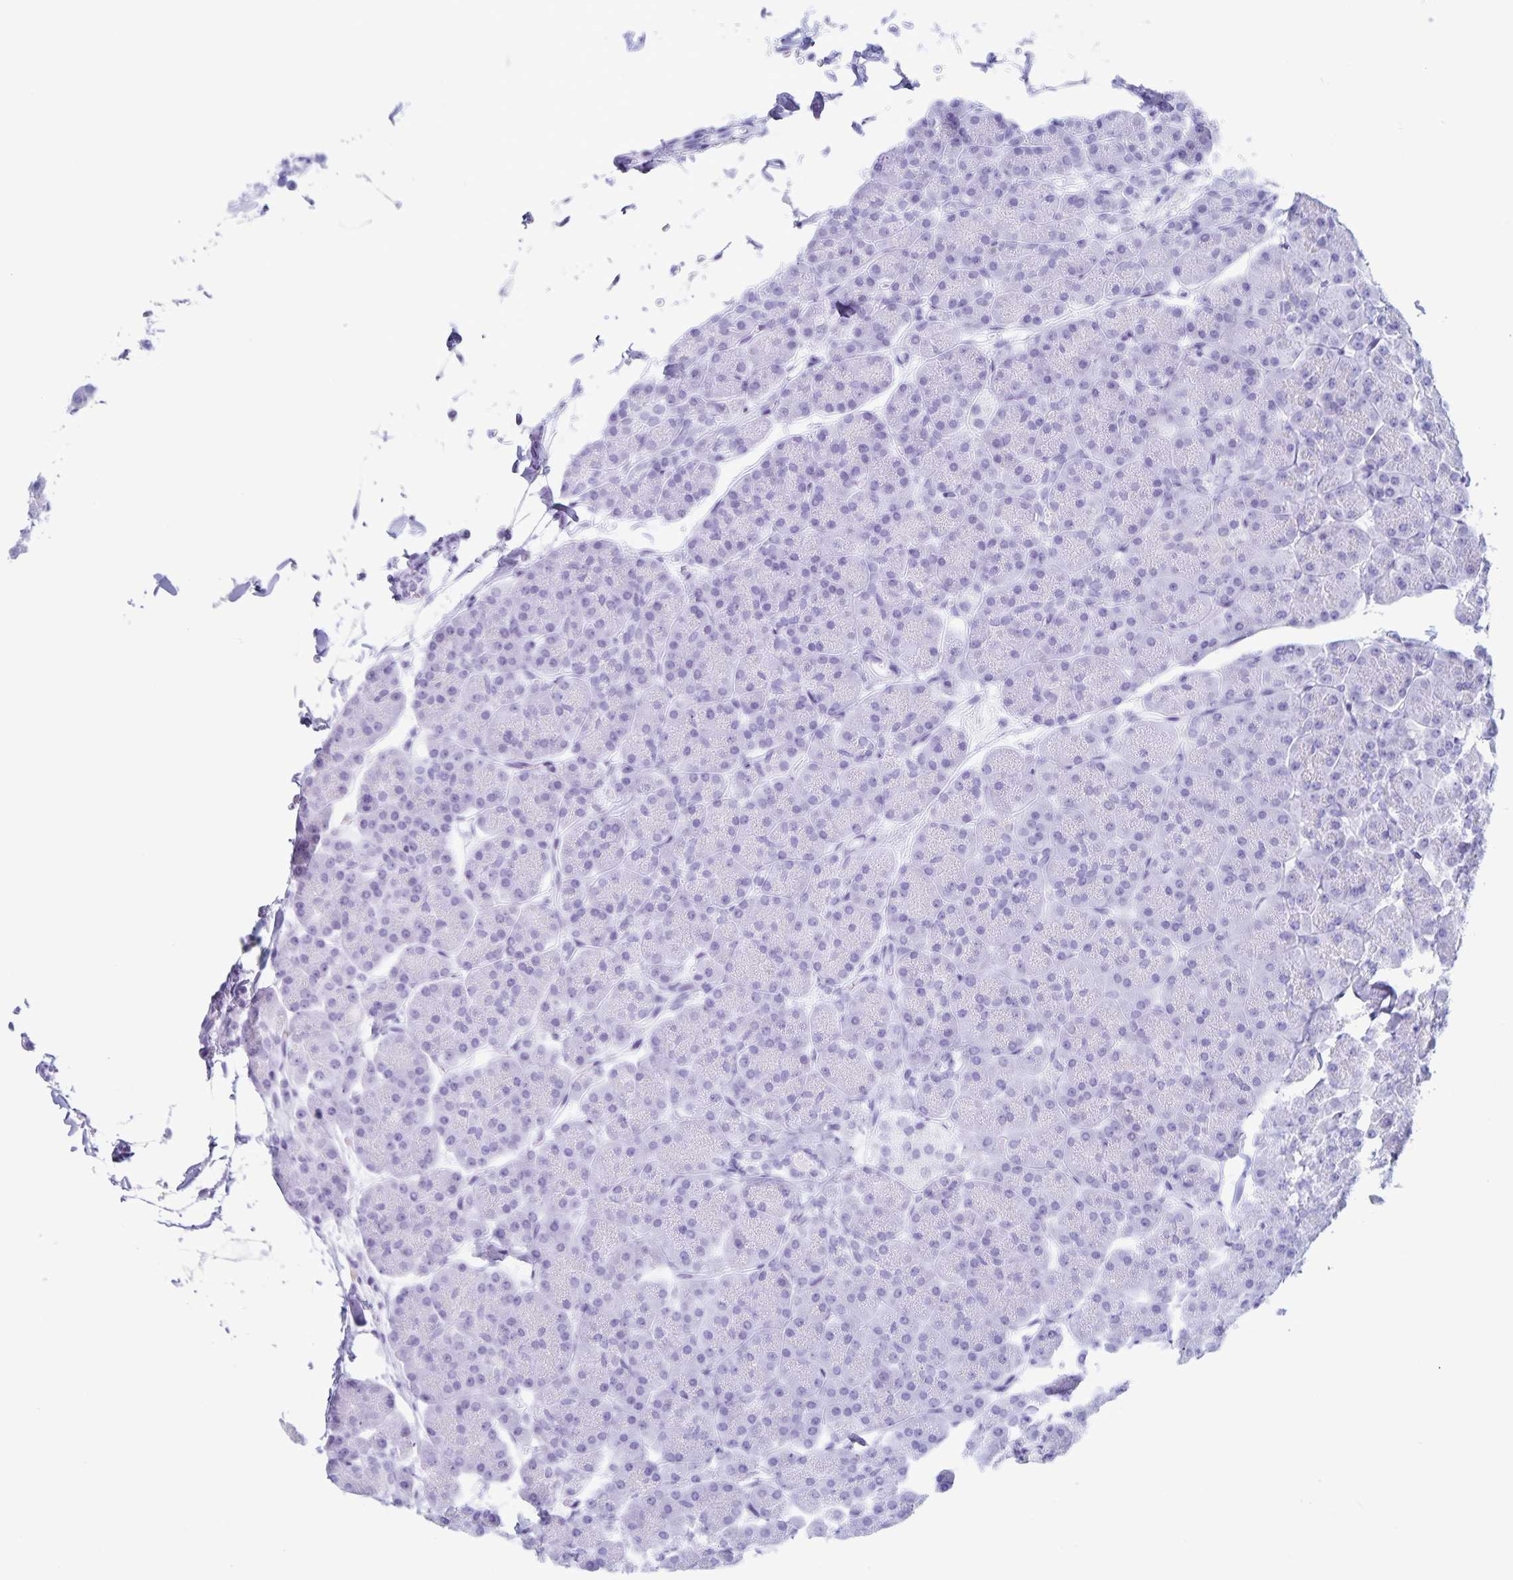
{"staining": {"intensity": "negative", "quantity": "none", "location": "none"}, "tissue": "pancreas", "cell_type": "Exocrine glandular cells", "image_type": "normal", "snomed": [{"axis": "morphology", "description": "Normal tissue, NOS"}, {"axis": "topography", "description": "Pancreas"}, {"axis": "topography", "description": "Peripheral nerve tissue"}], "caption": "The IHC histopathology image has no significant staining in exocrine glandular cells of pancreas.", "gene": "C12orf56", "patient": {"sex": "male", "age": 54}}